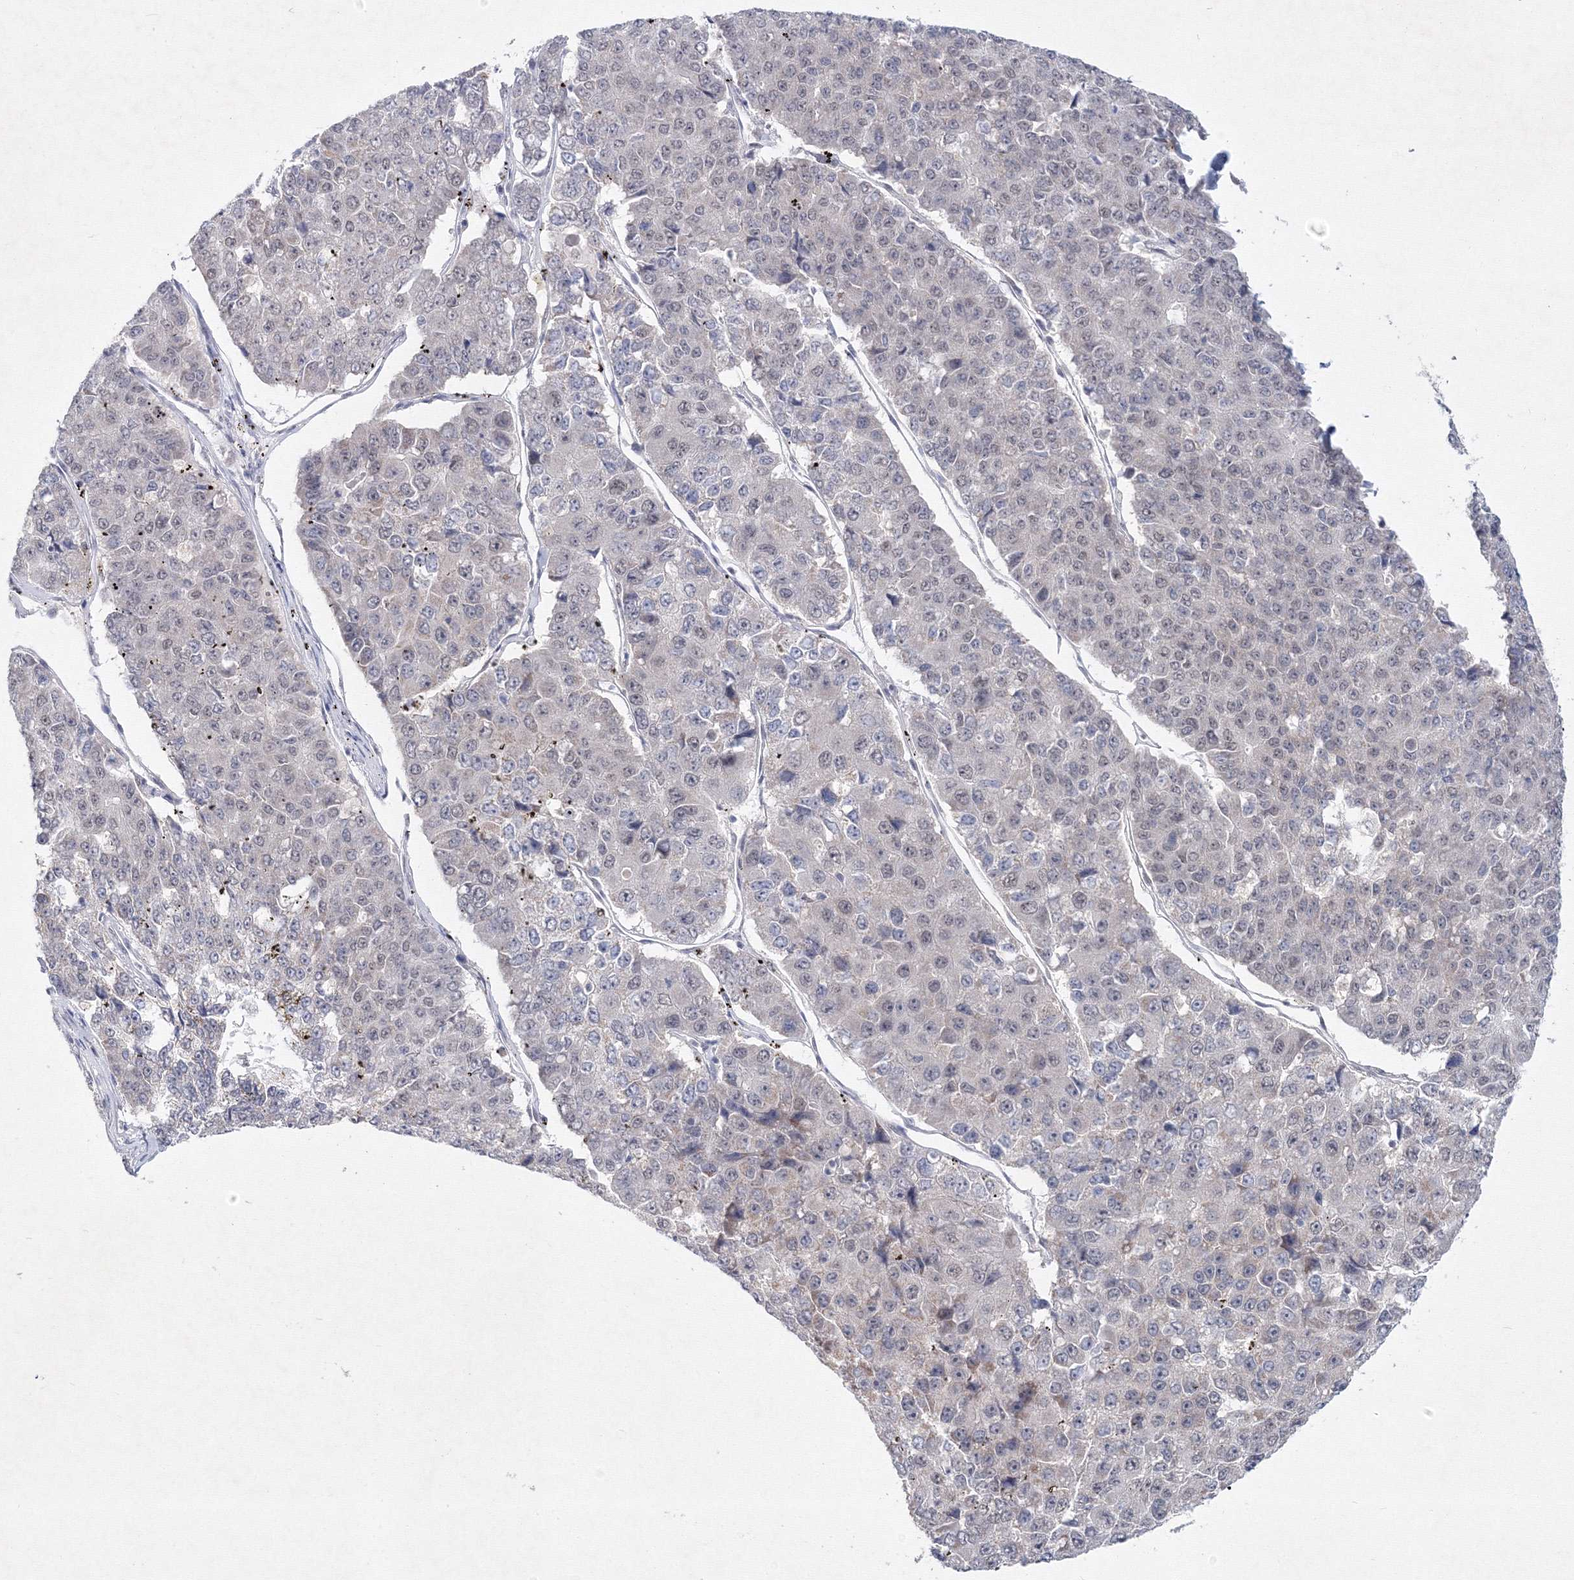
{"staining": {"intensity": "weak", "quantity": "25%-75%", "location": "nuclear"}, "tissue": "pancreatic cancer", "cell_type": "Tumor cells", "image_type": "cancer", "snomed": [{"axis": "morphology", "description": "Adenocarcinoma, NOS"}, {"axis": "topography", "description": "Pancreas"}], "caption": "This micrograph displays immunohistochemistry staining of human pancreatic cancer (adenocarcinoma), with low weak nuclear expression in about 25%-75% of tumor cells.", "gene": "SF3B6", "patient": {"sex": "male", "age": 50}}